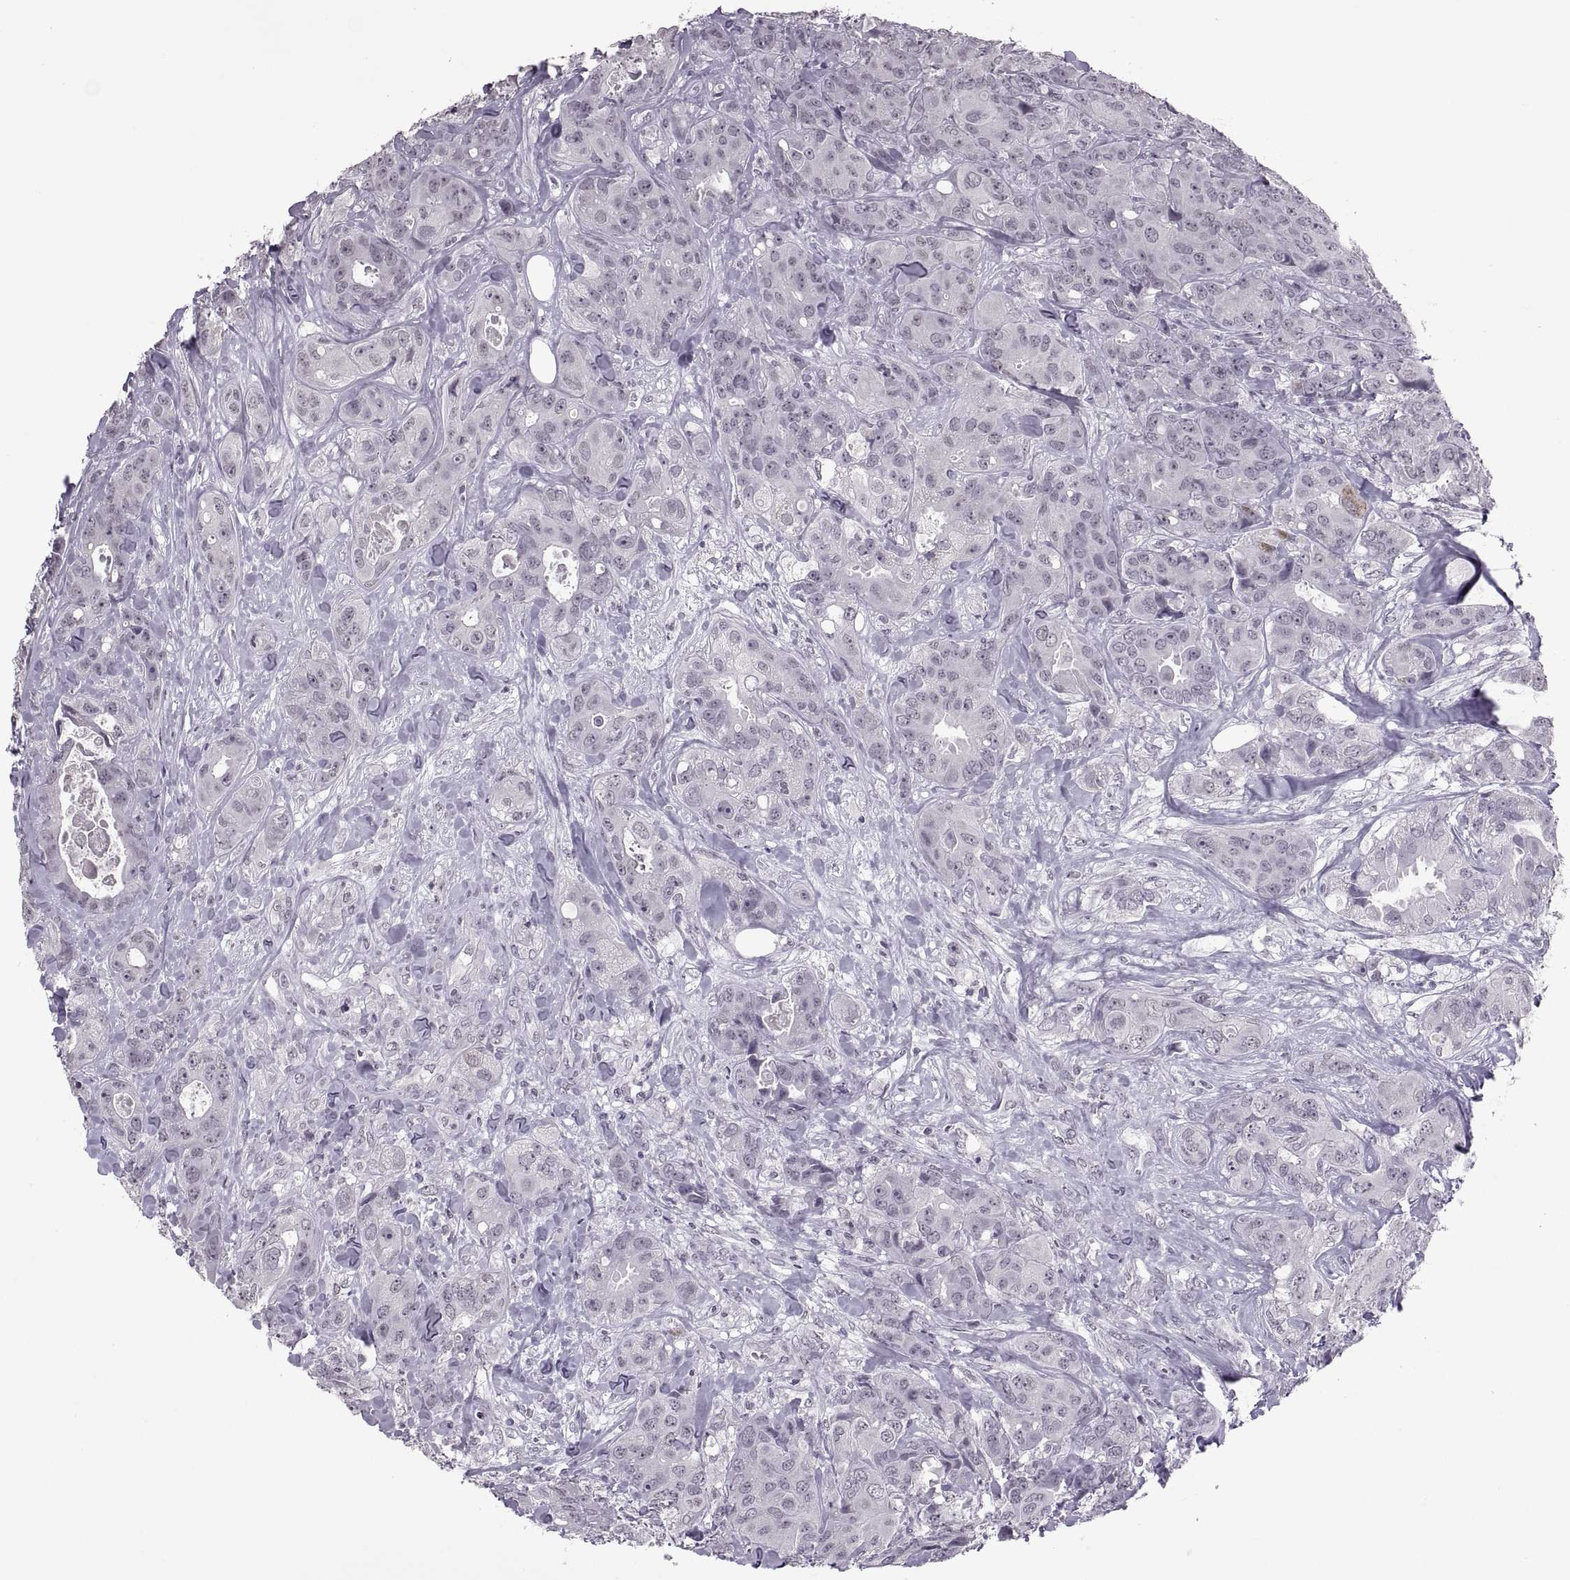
{"staining": {"intensity": "negative", "quantity": "none", "location": "none"}, "tissue": "breast cancer", "cell_type": "Tumor cells", "image_type": "cancer", "snomed": [{"axis": "morphology", "description": "Duct carcinoma"}, {"axis": "topography", "description": "Breast"}], "caption": "Micrograph shows no protein staining in tumor cells of breast cancer (invasive ductal carcinoma) tissue.", "gene": "OTP", "patient": {"sex": "female", "age": 43}}